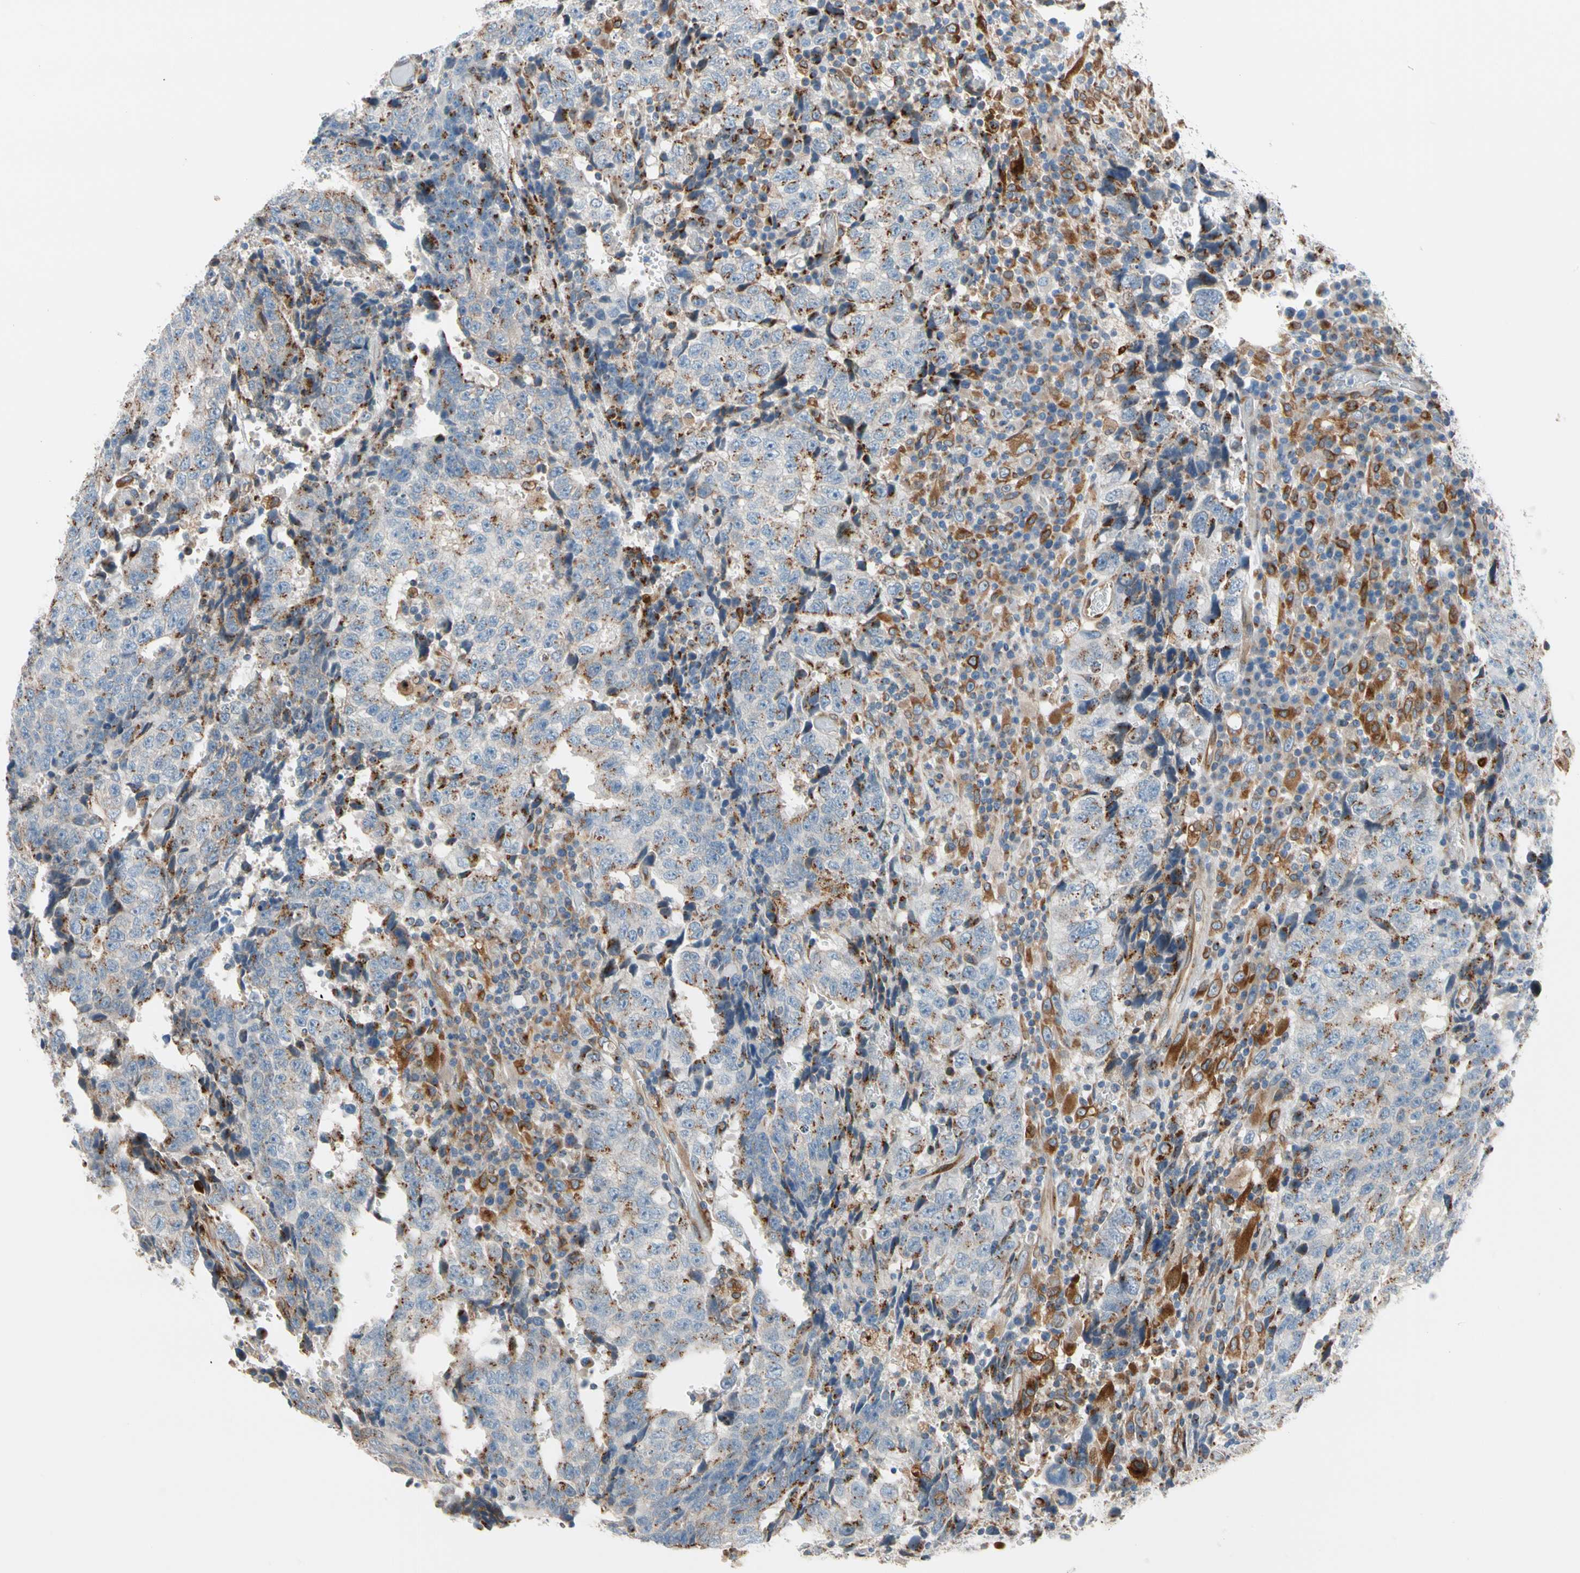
{"staining": {"intensity": "moderate", "quantity": "<25%", "location": "cytoplasmic/membranous"}, "tissue": "testis cancer", "cell_type": "Tumor cells", "image_type": "cancer", "snomed": [{"axis": "morphology", "description": "Necrosis, NOS"}, {"axis": "morphology", "description": "Carcinoma, Embryonal, NOS"}, {"axis": "topography", "description": "Testis"}], "caption": "This photomicrograph shows IHC staining of testis cancer, with low moderate cytoplasmic/membranous staining in approximately <25% of tumor cells.", "gene": "NUCB1", "patient": {"sex": "male", "age": 19}}